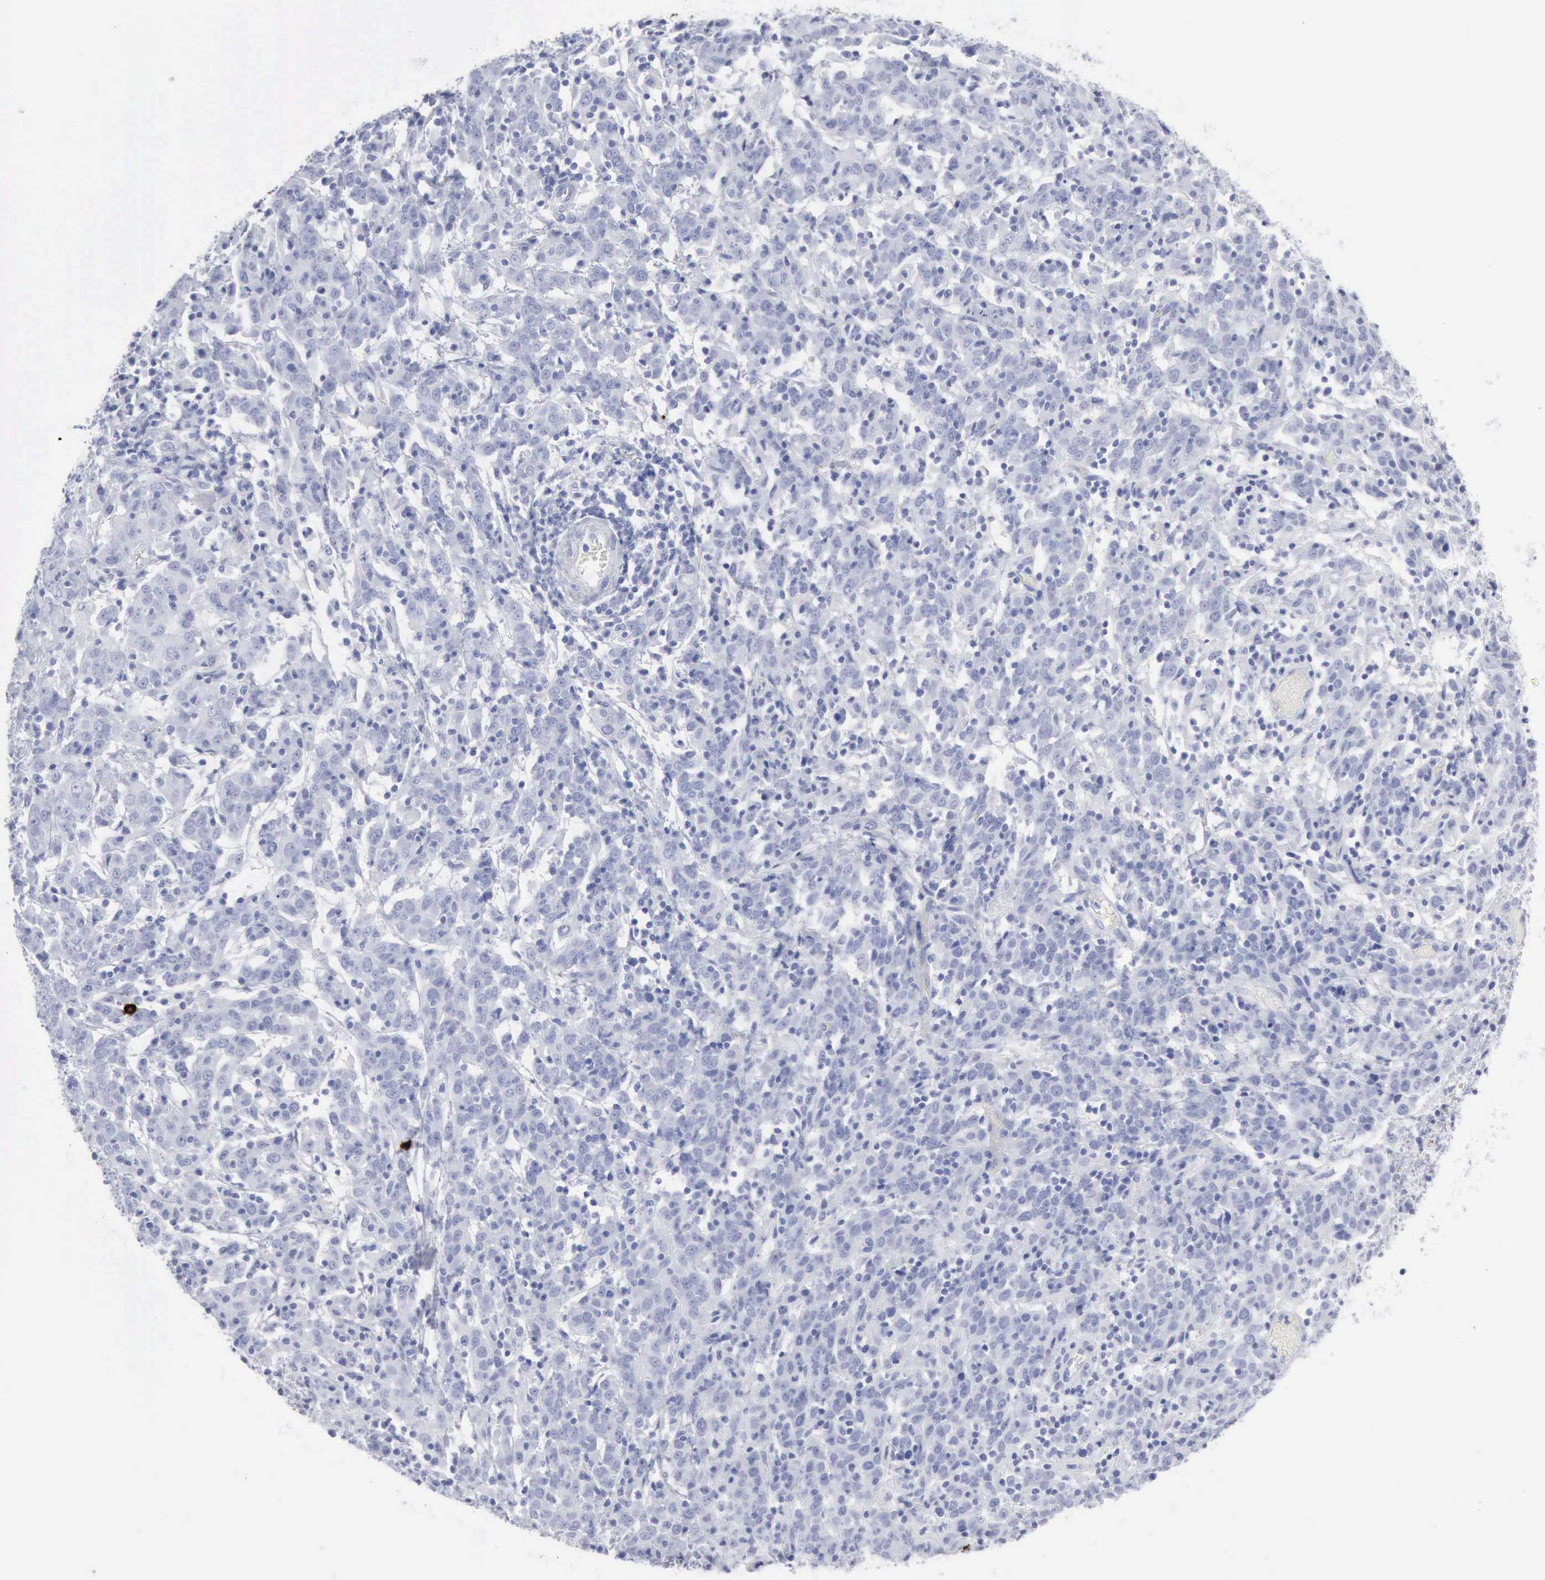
{"staining": {"intensity": "negative", "quantity": "none", "location": "none"}, "tissue": "cervical cancer", "cell_type": "Tumor cells", "image_type": "cancer", "snomed": [{"axis": "morphology", "description": "Normal tissue, NOS"}, {"axis": "morphology", "description": "Squamous cell carcinoma, NOS"}, {"axis": "topography", "description": "Cervix"}], "caption": "Cervical cancer was stained to show a protein in brown. There is no significant expression in tumor cells.", "gene": "CMA1", "patient": {"sex": "female", "age": 67}}